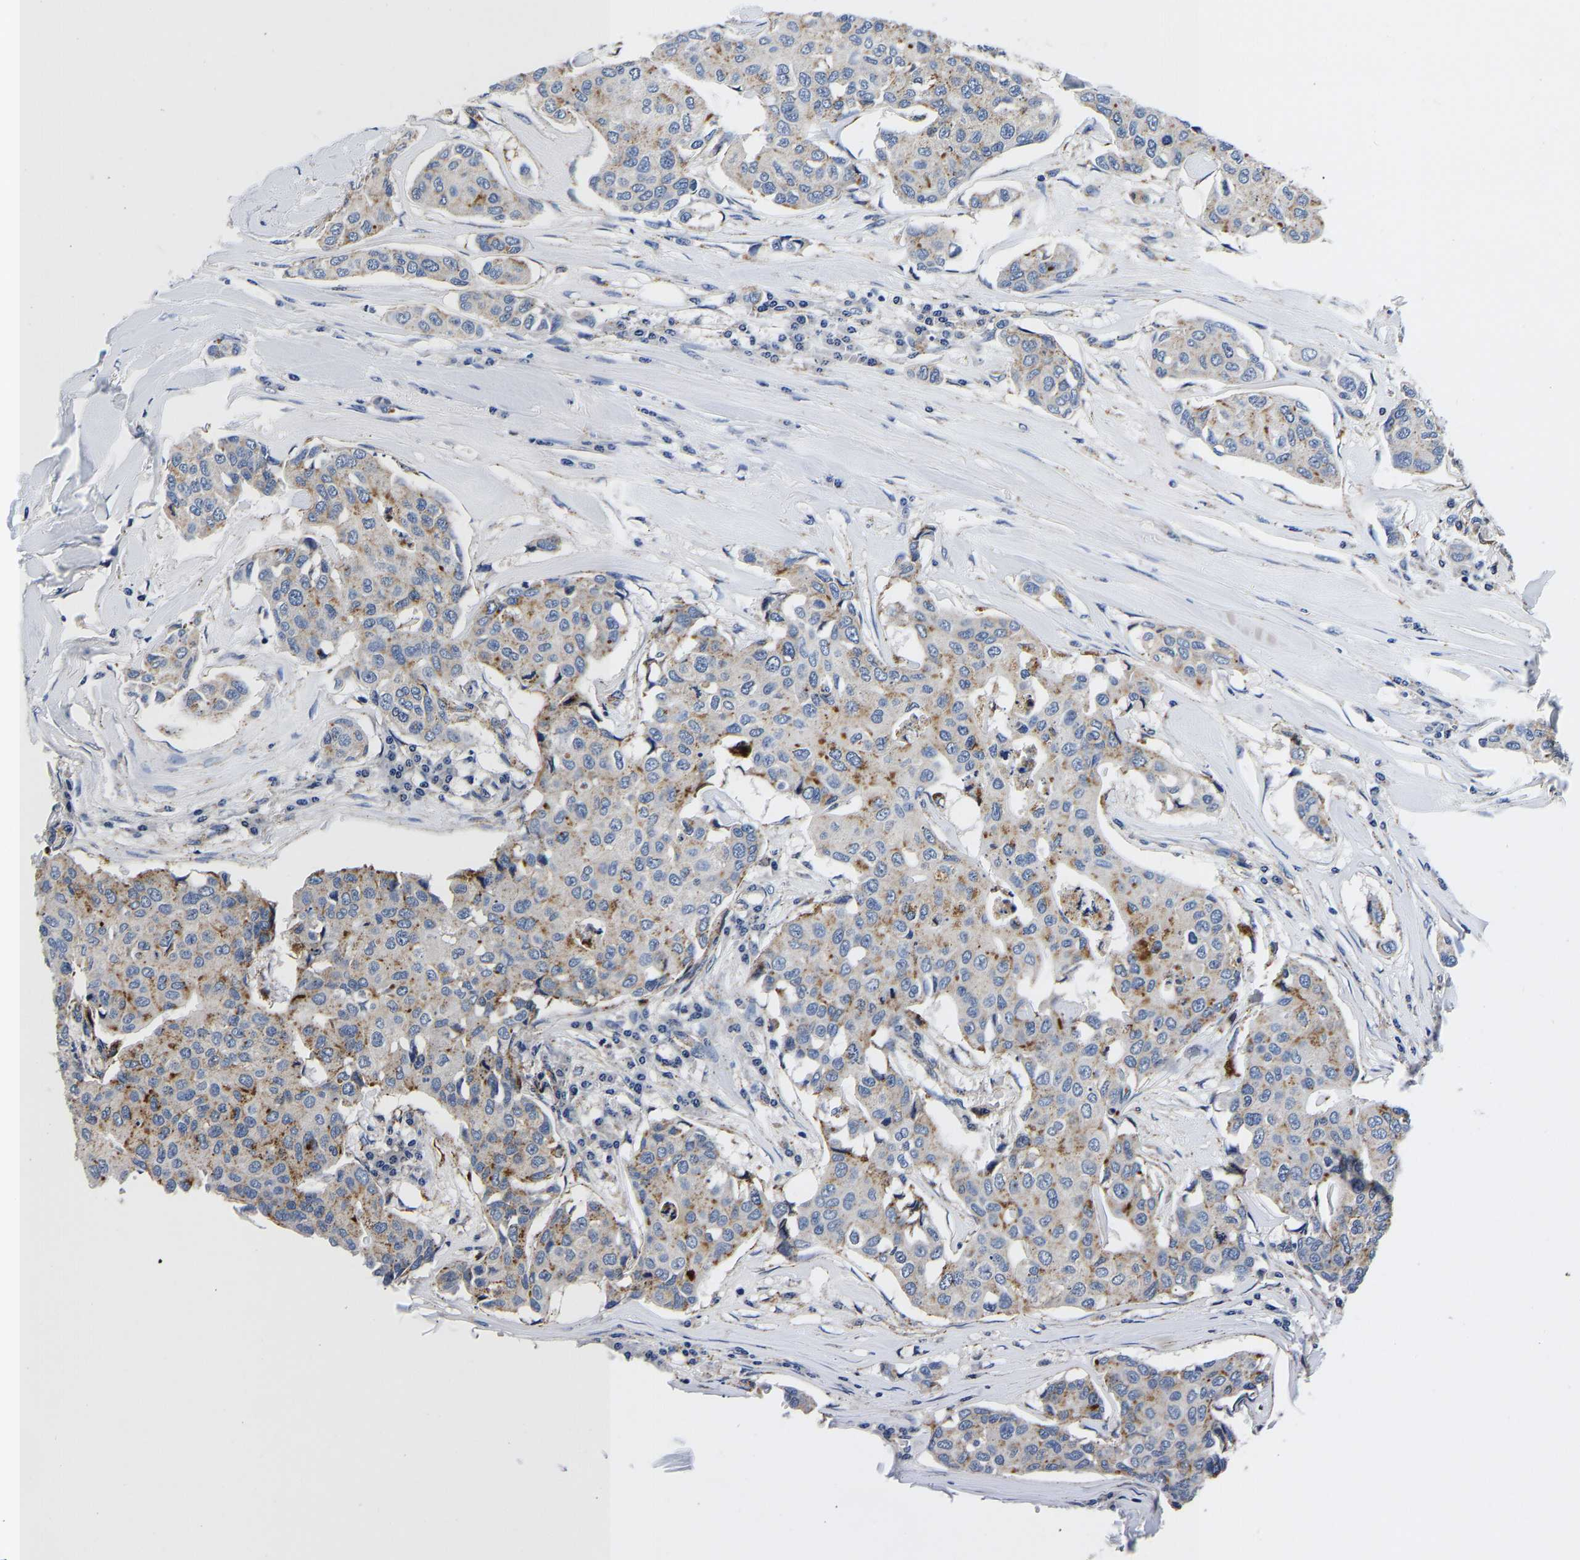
{"staining": {"intensity": "moderate", "quantity": "<25%", "location": "cytoplasmic/membranous"}, "tissue": "breast cancer", "cell_type": "Tumor cells", "image_type": "cancer", "snomed": [{"axis": "morphology", "description": "Duct carcinoma"}, {"axis": "topography", "description": "Breast"}], "caption": "Brown immunohistochemical staining in human breast cancer (invasive ductal carcinoma) reveals moderate cytoplasmic/membranous expression in approximately <25% of tumor cells.", "gene": "GRN", "patient": {"sex": "female", "age": 80}}